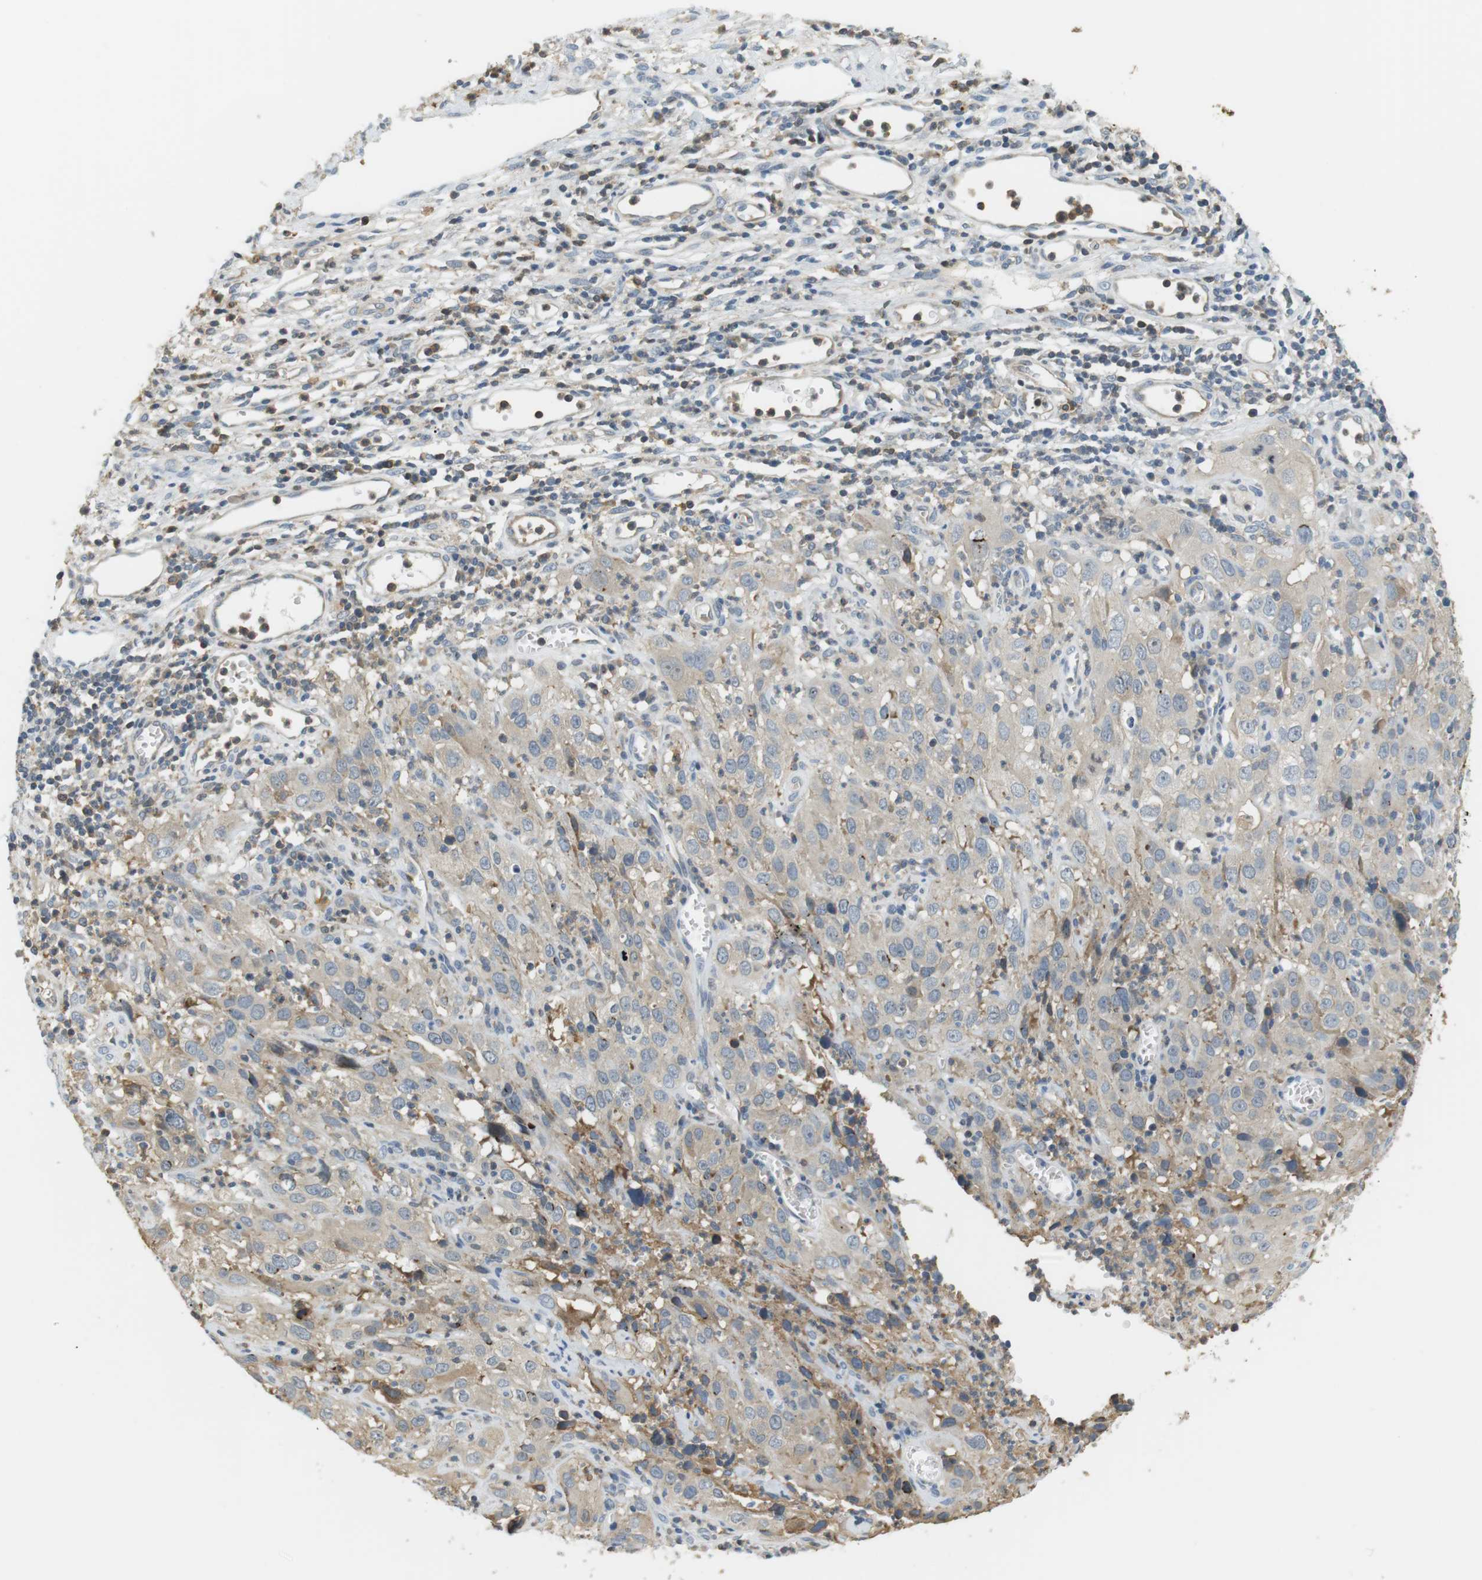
{"staining": {"intensity": "weak", "quantity": "25%-75%", "location": "cytoplasmic/membranous"}, "tissue": "cervical cancer", "cell_type": "Tumor cells", "image_type": "cancer", "snomed": [{"axis": "morphology", "description": "Squamous cell carcinoma, NOS"}, {"axis": "topography", "description": "Cervix"}], "caption": "Immunohistochemistry of human squamous cell carcinoma (cervical) shows low levels of weak cytoplasmic/membranous staining in about 25%-75% of tumor cells. (DAB IHC, brown staining for protein, blue staining for nuclei).", "gene": "P2RY1", "patient": {"sex": "female", "age": 32}}